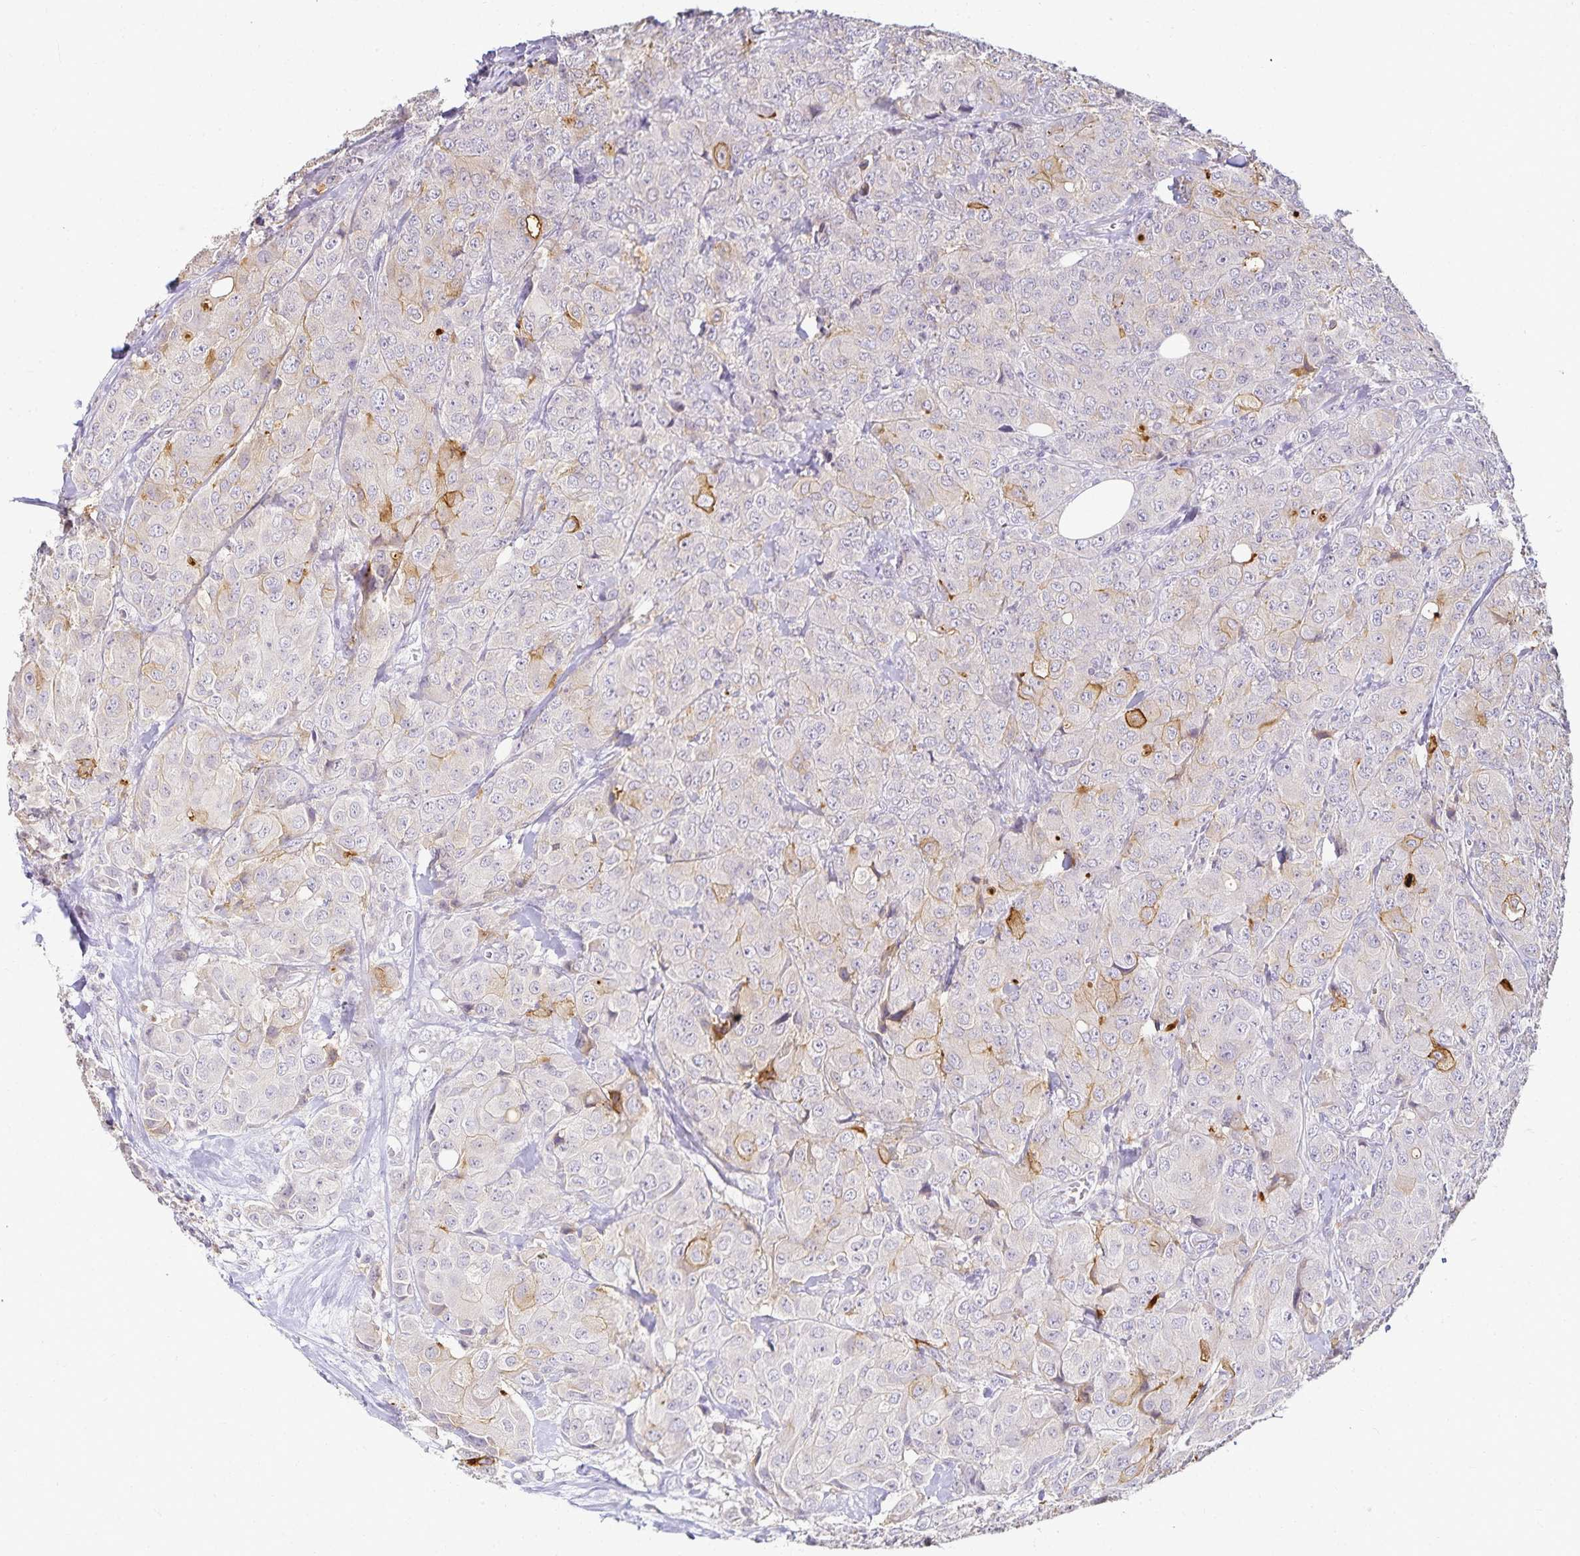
{"staining": {"intensity": "moderate", "quantity": "<25%", "location": "cytoplasmic/membranous"}, "tissue": "breast cancer", "cell_type": "Tumor cells", "image_type": "cancer", "snomed": [{"axis": "morphology", "description": "Duct carcinoma"}, {"axis": "topography", "description": "Breast"}], "caption": "Invasive ductal carcinoma (breast) stained with a protein marker displays moderate staining in tumor cells.", "gene": "GP2", "patient": {"sex": "female", "age": 43}}